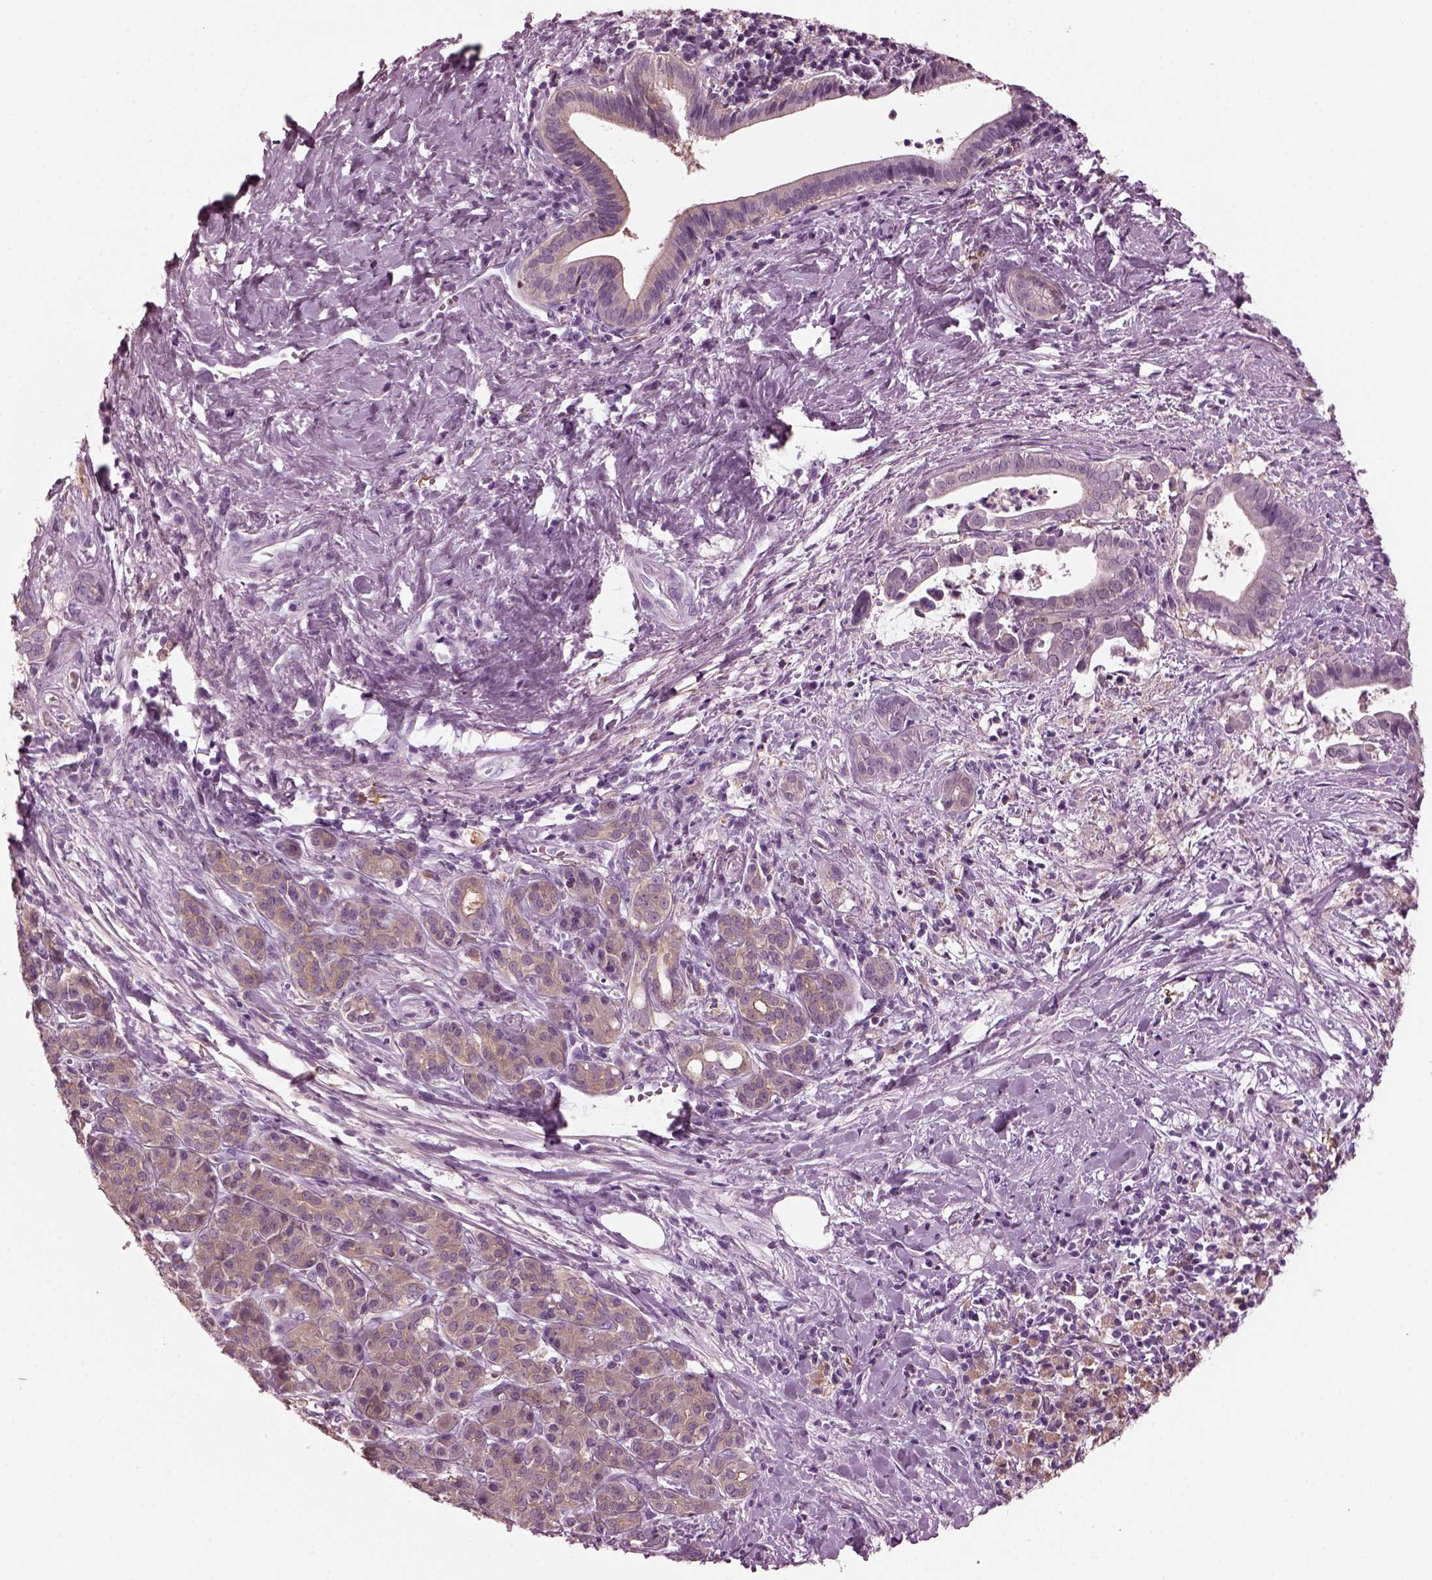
{"staining": {"intensity": "weak", "quantity": "25%-75%", "location": "cytoplasmic/membranous"}, "tissue": "pancreatic cancer", "cell_type": "Tumor cells", "image_type": "cancer", "snomed": [{"axis": "morphology", "description": "Adenocarcinoma, NOS"}, {"axis": "topography", "description": "Pancreas"}], "caption": "This is a histology image of immunohistochemistry (IHC) staining of pancreatic adenocarcinoma, which shows weak positivity in the cytoplasmic/membranous of tumor cells.", "gene": "SHTN1", "patient": {"sex": "male", "age": 61}}